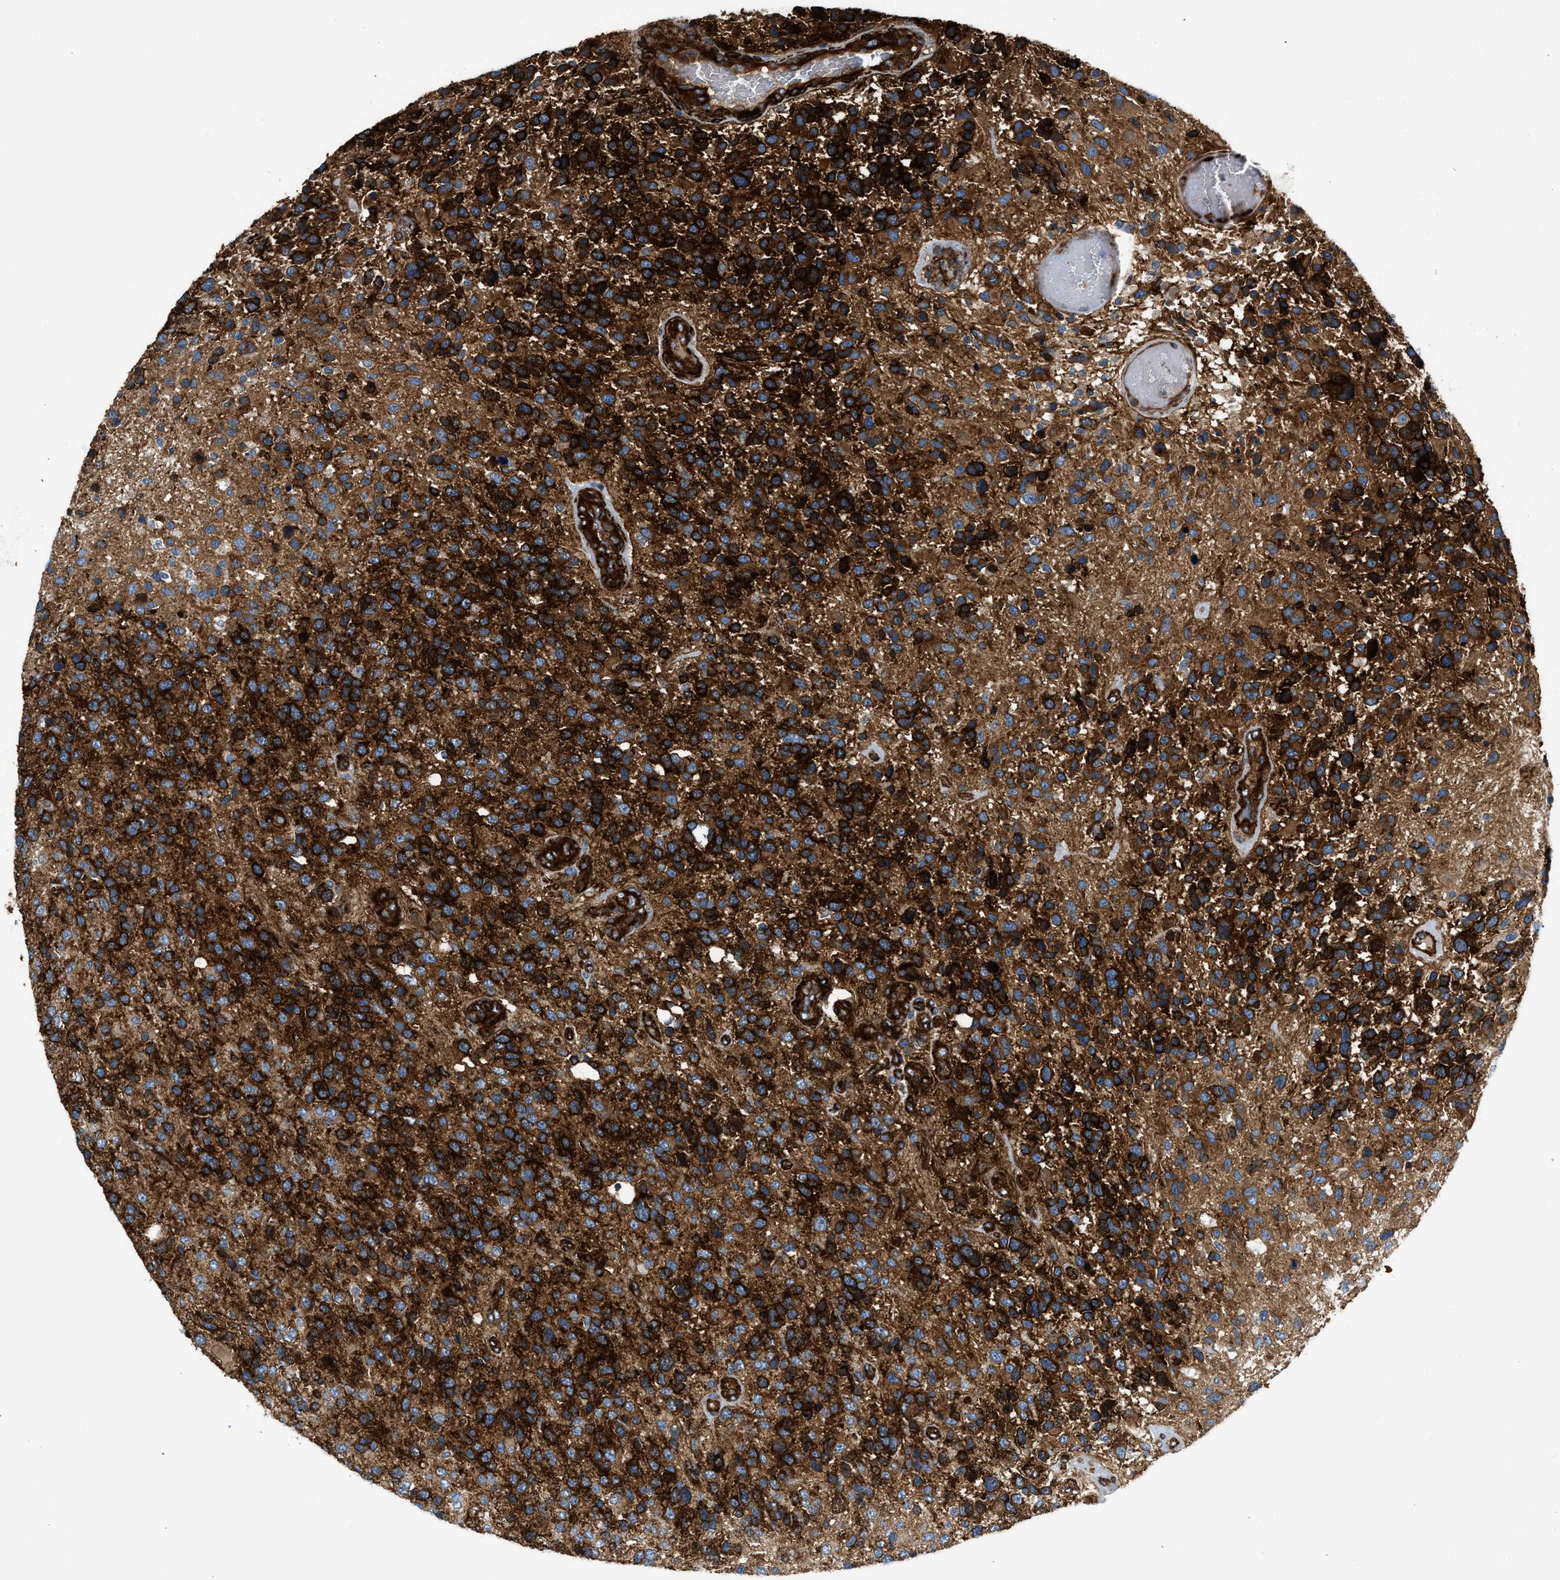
{"staining": {"intensity": "strong", "quantity": ">75%", "location": "cytoplasmic/membranous"}, "tissue": "glioma", "cell_type": "Tumor cells", "image_type": "cancer", "snomed": [{"axis": "morphology", "description": "Glioma, malignant, High grade"}, {"axis": "topography", "description": "Brain"}], "caption": "Immunohistochemistry of malignant glioma (high-grade) displays high levels of strong cytoplasmic/membranous staining in about >75% of tumor cells. The staining is performed using DAB brown chromogen to label protein expression. The nuclei are counter-stained blue using hematoxylin.", "gene": "HIP1", "patient": {"sex": "female", "age": 58}}